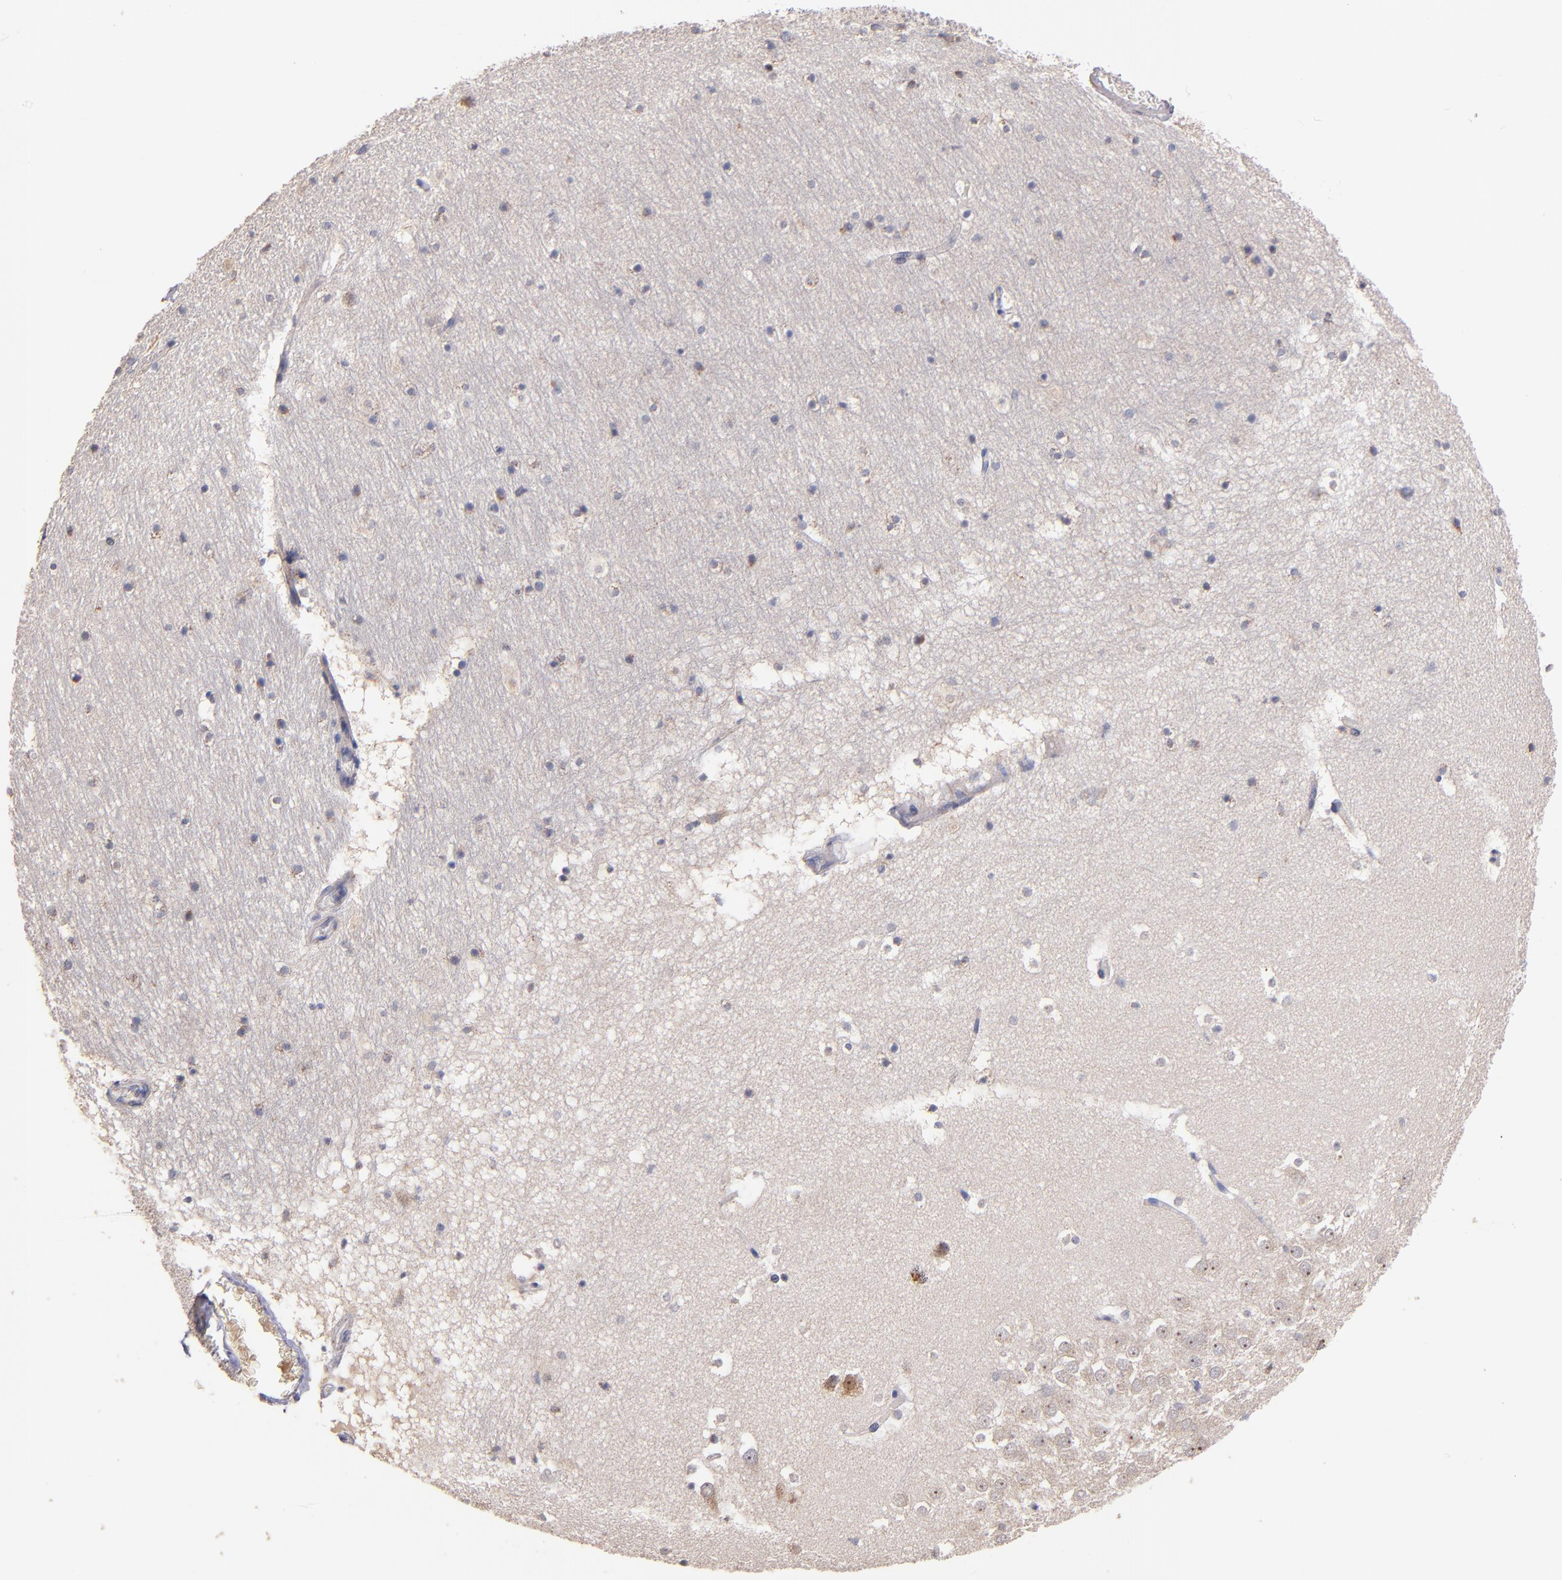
{"staining": {"intensity": "weak", "quantity": "<25%", "location": "cytoplasmic/membranous"}, "tissue": "hippocampus", "cell_type": "Glial cells", "image_type": "normal", "snomed": [{"axis": "morphology", "description": "Normal tissue, NOS"}, {"axis": "topography", "description": "Hippocampus"}], "caption": "An image of hippocampus stained for a protein exhibits no brown staining in glial cells.", "gene": "DIABLO", "patient": {"sex": "male", "age": 45}}